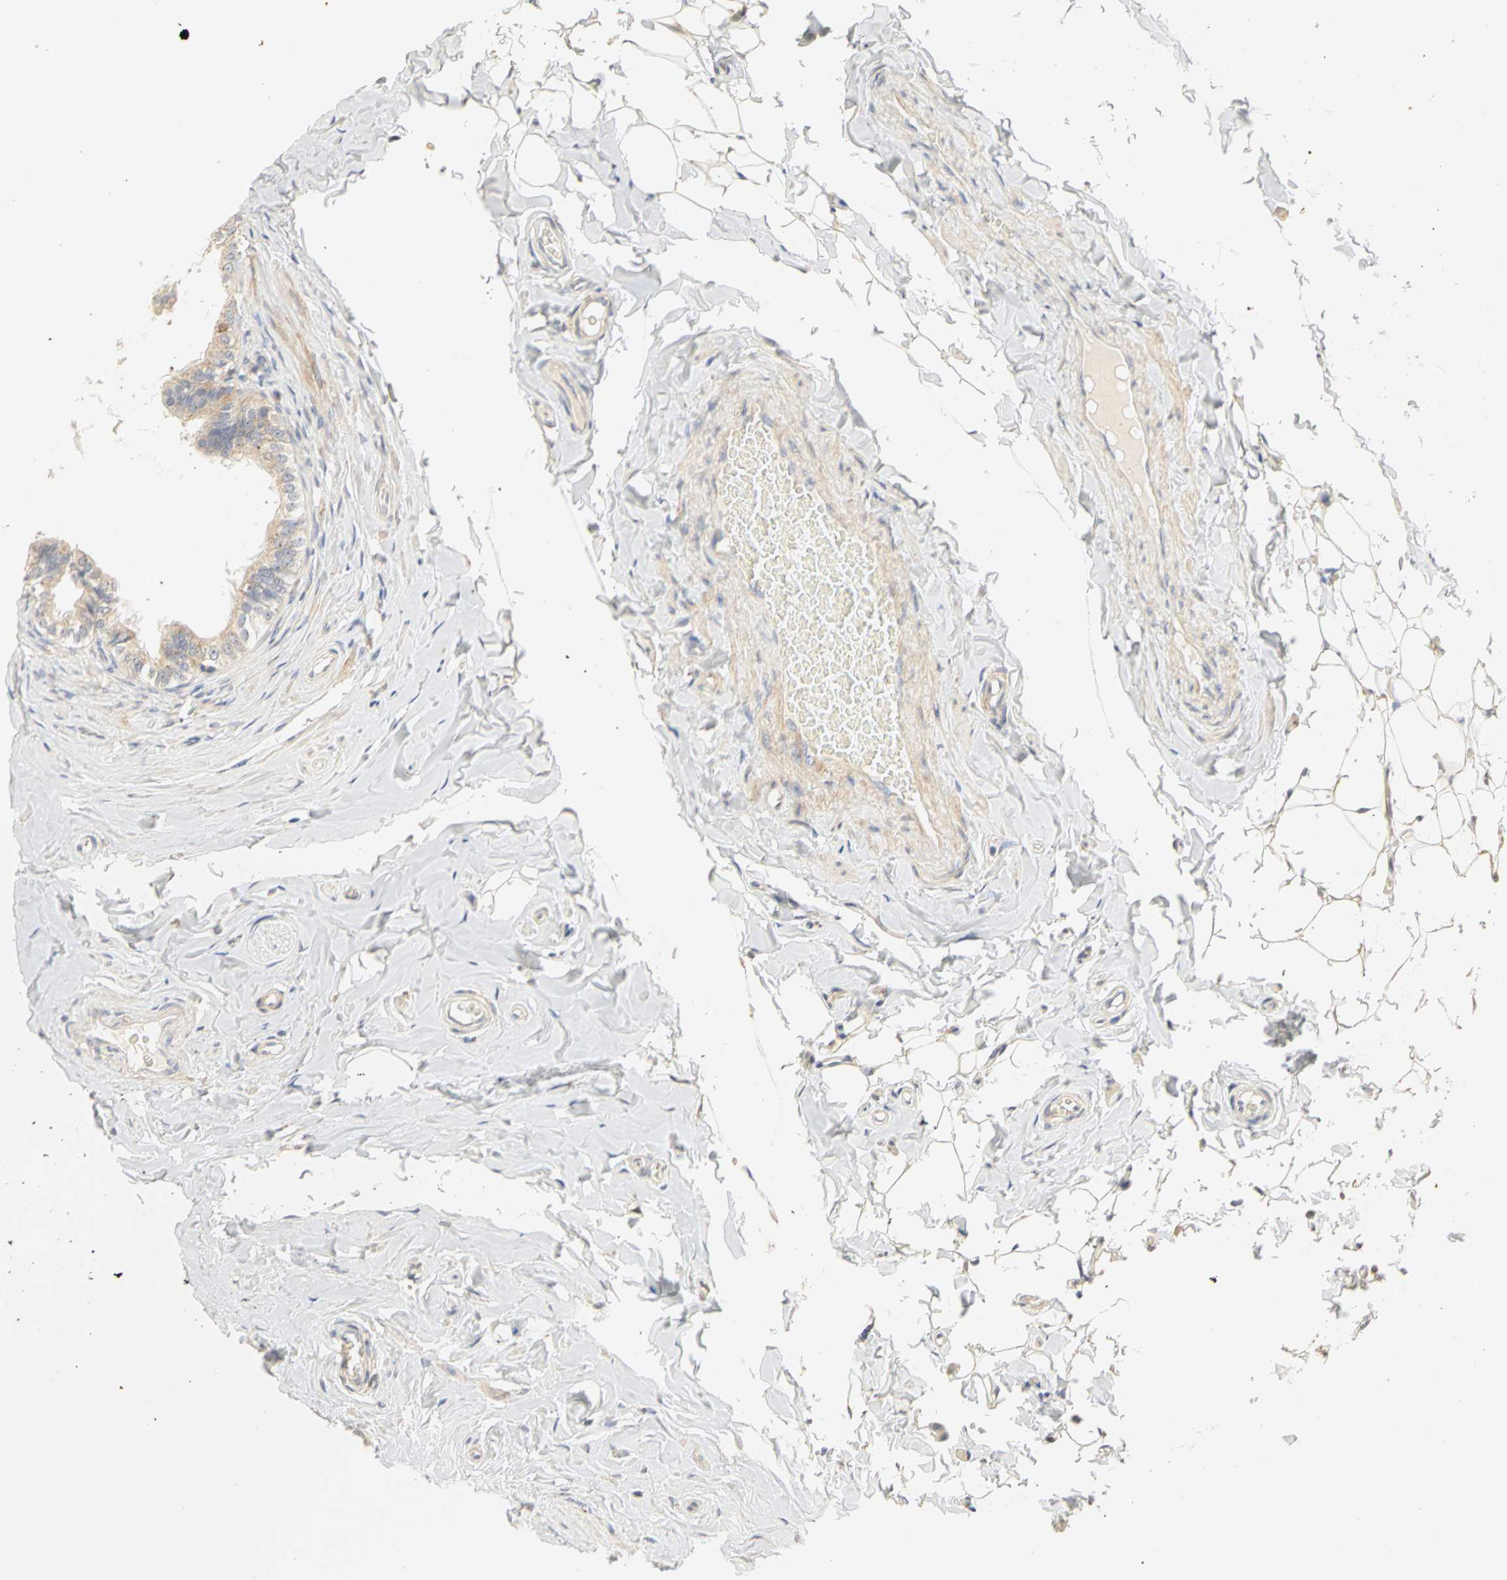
{"staining": {"intensity": "weak", "quantity": "25%-75%", "location": "cytoplasmic/membranous"}, "tissue": "epididymis", "cell_type": "Glandular cells", "image_type": "normal", "snomed": [{"axis": "morphology", "description": "Normal tissue, NOS"}, {"axis": "topography", "description": "Epididymis"}], "caption": "The immunohistochemical stain shows weak cytoplasmic/membranous staining in glandular cells of unremarkable epididymis. (Brightfield microscopy of DAB IHC at high magnification).", "gene": "GNRH2", "patient": {"sex": "male", "age": 26}}